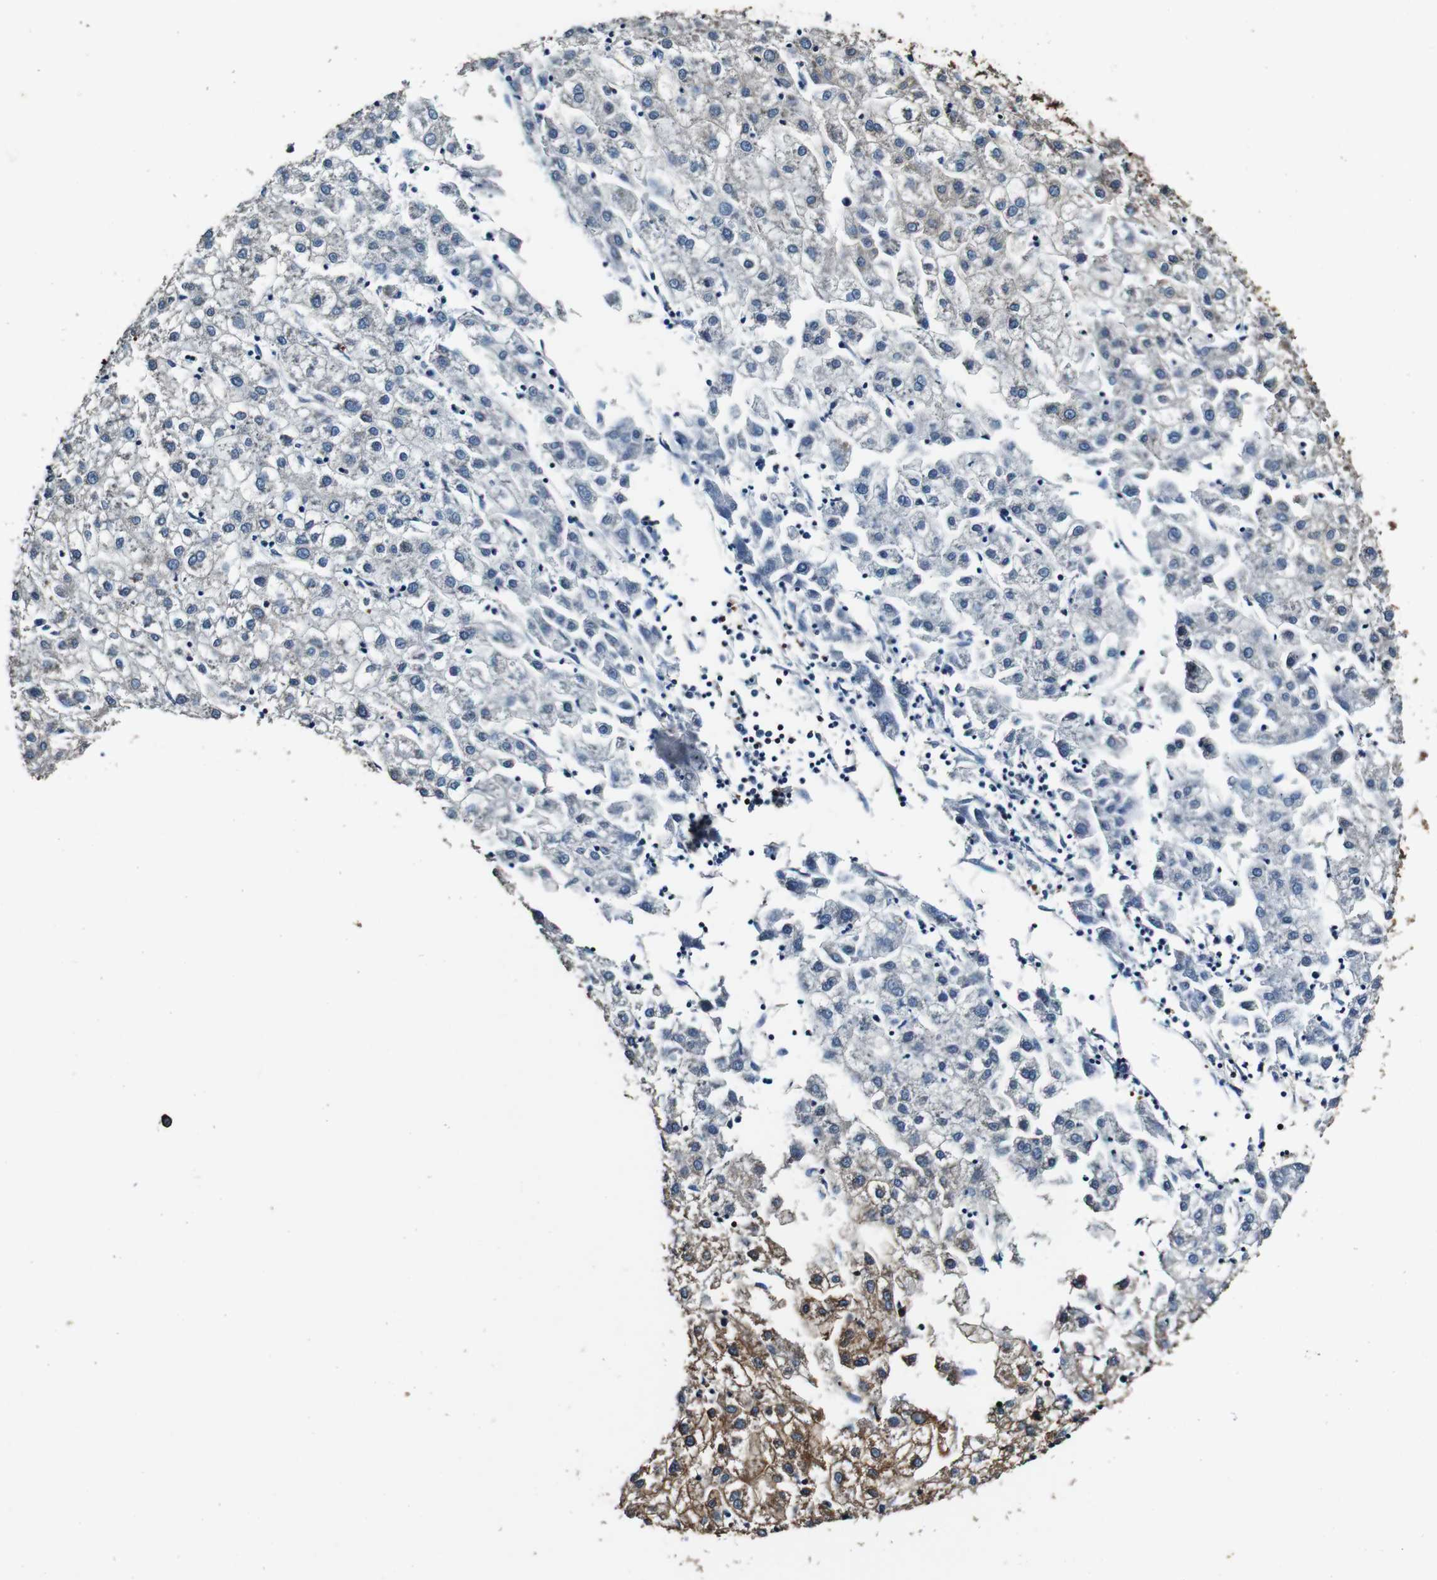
{"staining": {"intensity": "weak", "quantity": "<25%", "location": "cytoplasmic/membranous"}, "tissue": "liver cancer", "cell_type": "Tumor cells", "image_type": "cancer", "snomed": [{"axis": "morphology", "description": "Carcinoma, Hepatocellular, NOS"}, {"axis": "topography", "description": "Liver"}], "caption": "This is an immunohistochemistry photomicrograph of liver cancer. There is no expression in tumor cells.", "gene": "RHOT2", "patient": {"sex": "male", "age": 72}}